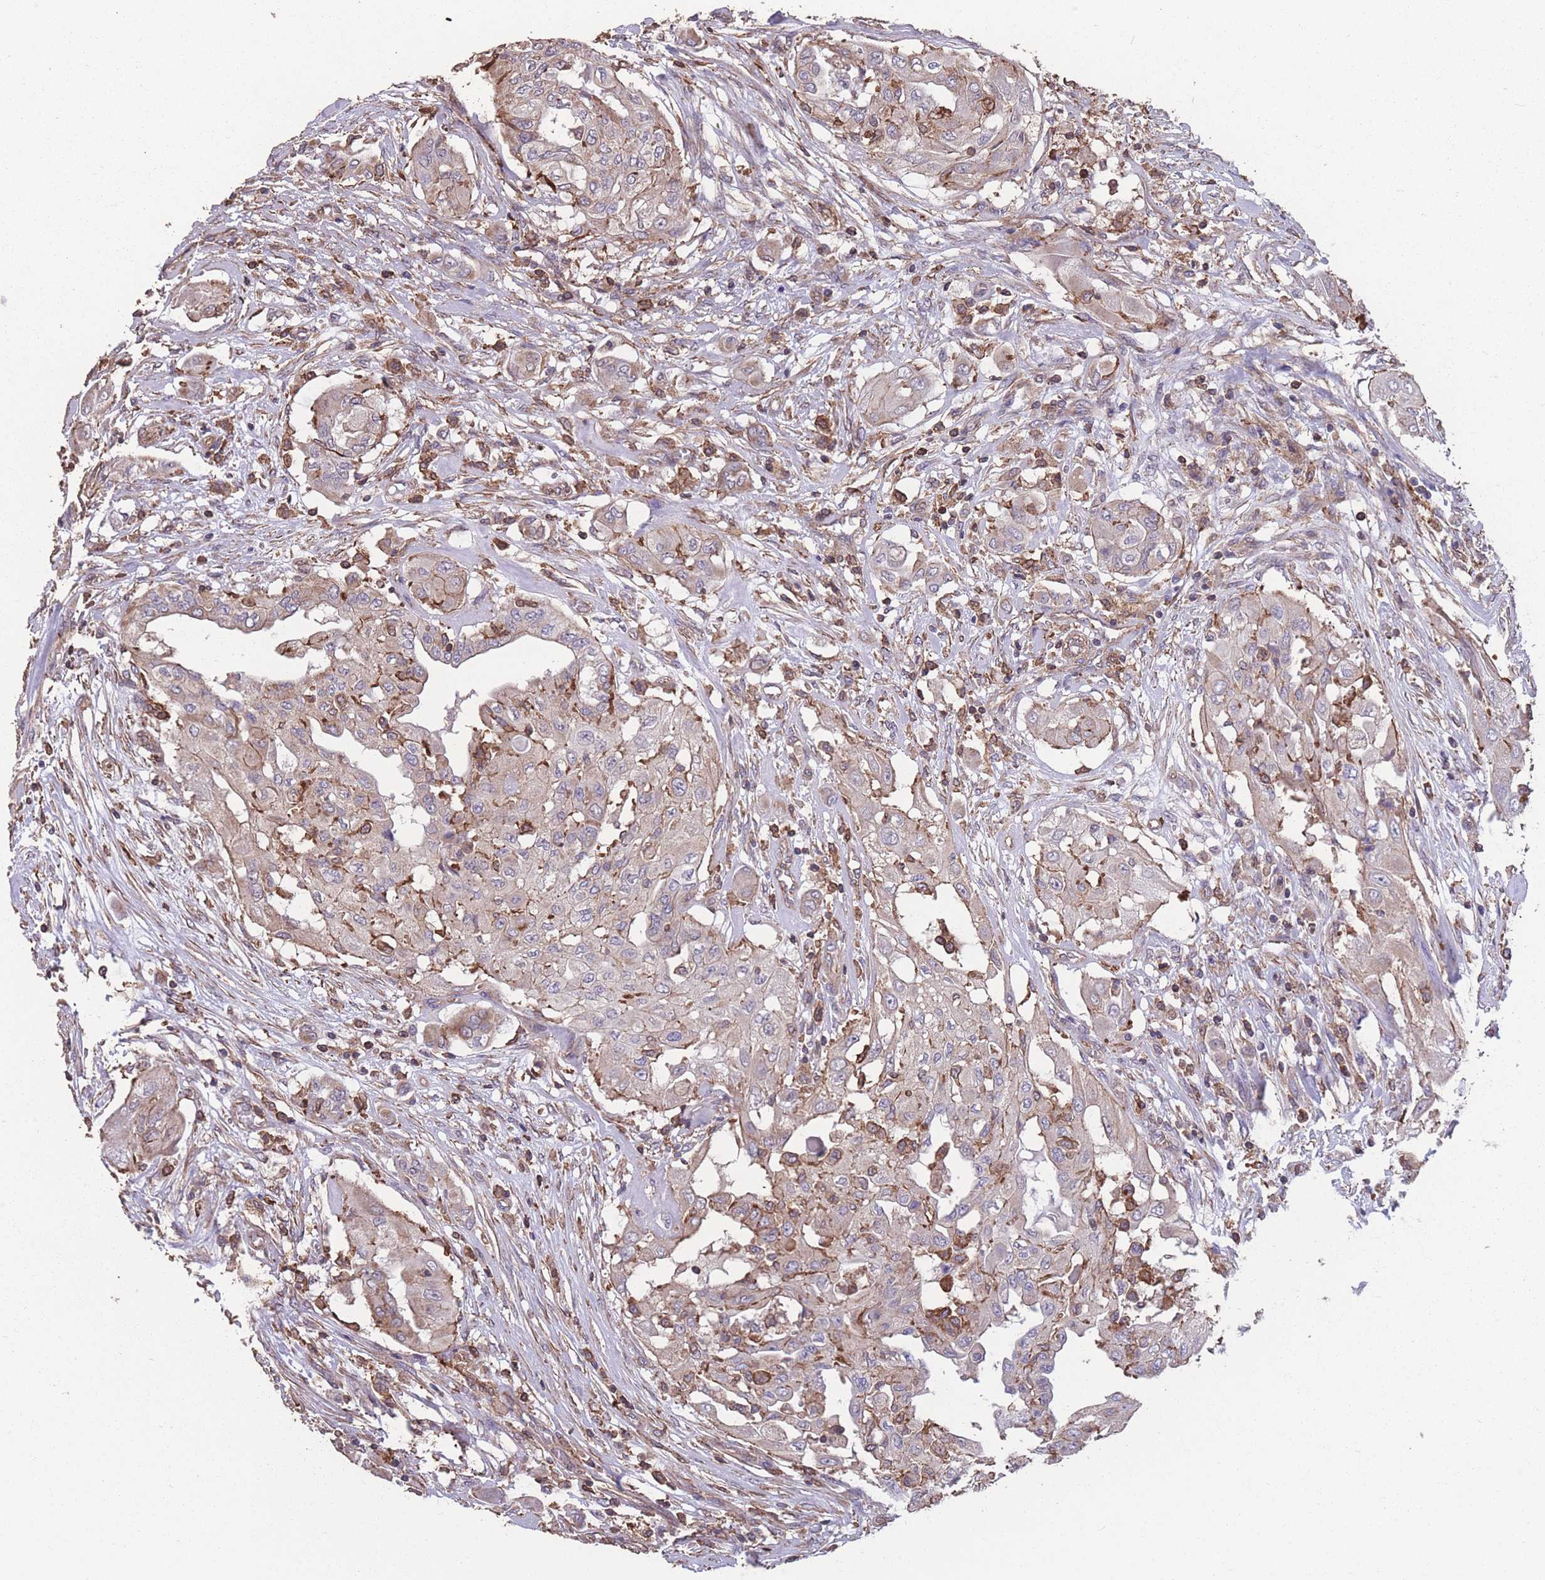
{"staining": {"intensity": "weak", "quantity": "<25%", "location": "cytoplasmic/membranous"}, "tissue": "thyroid cancer", "cell_type": "Tumor cells", "image_type": "cancer", "snomed": [{"axis": "morphology", "description": "Papillary adenocarcinoma, NOS"}, {"axis": "topography", "description": "Thyroid gland"}], "caption": "The image shows no staining of tumor cells in thyroid cancer.", "gene": "NUDT21", "patient": {"sex": "female", "age": 59}}